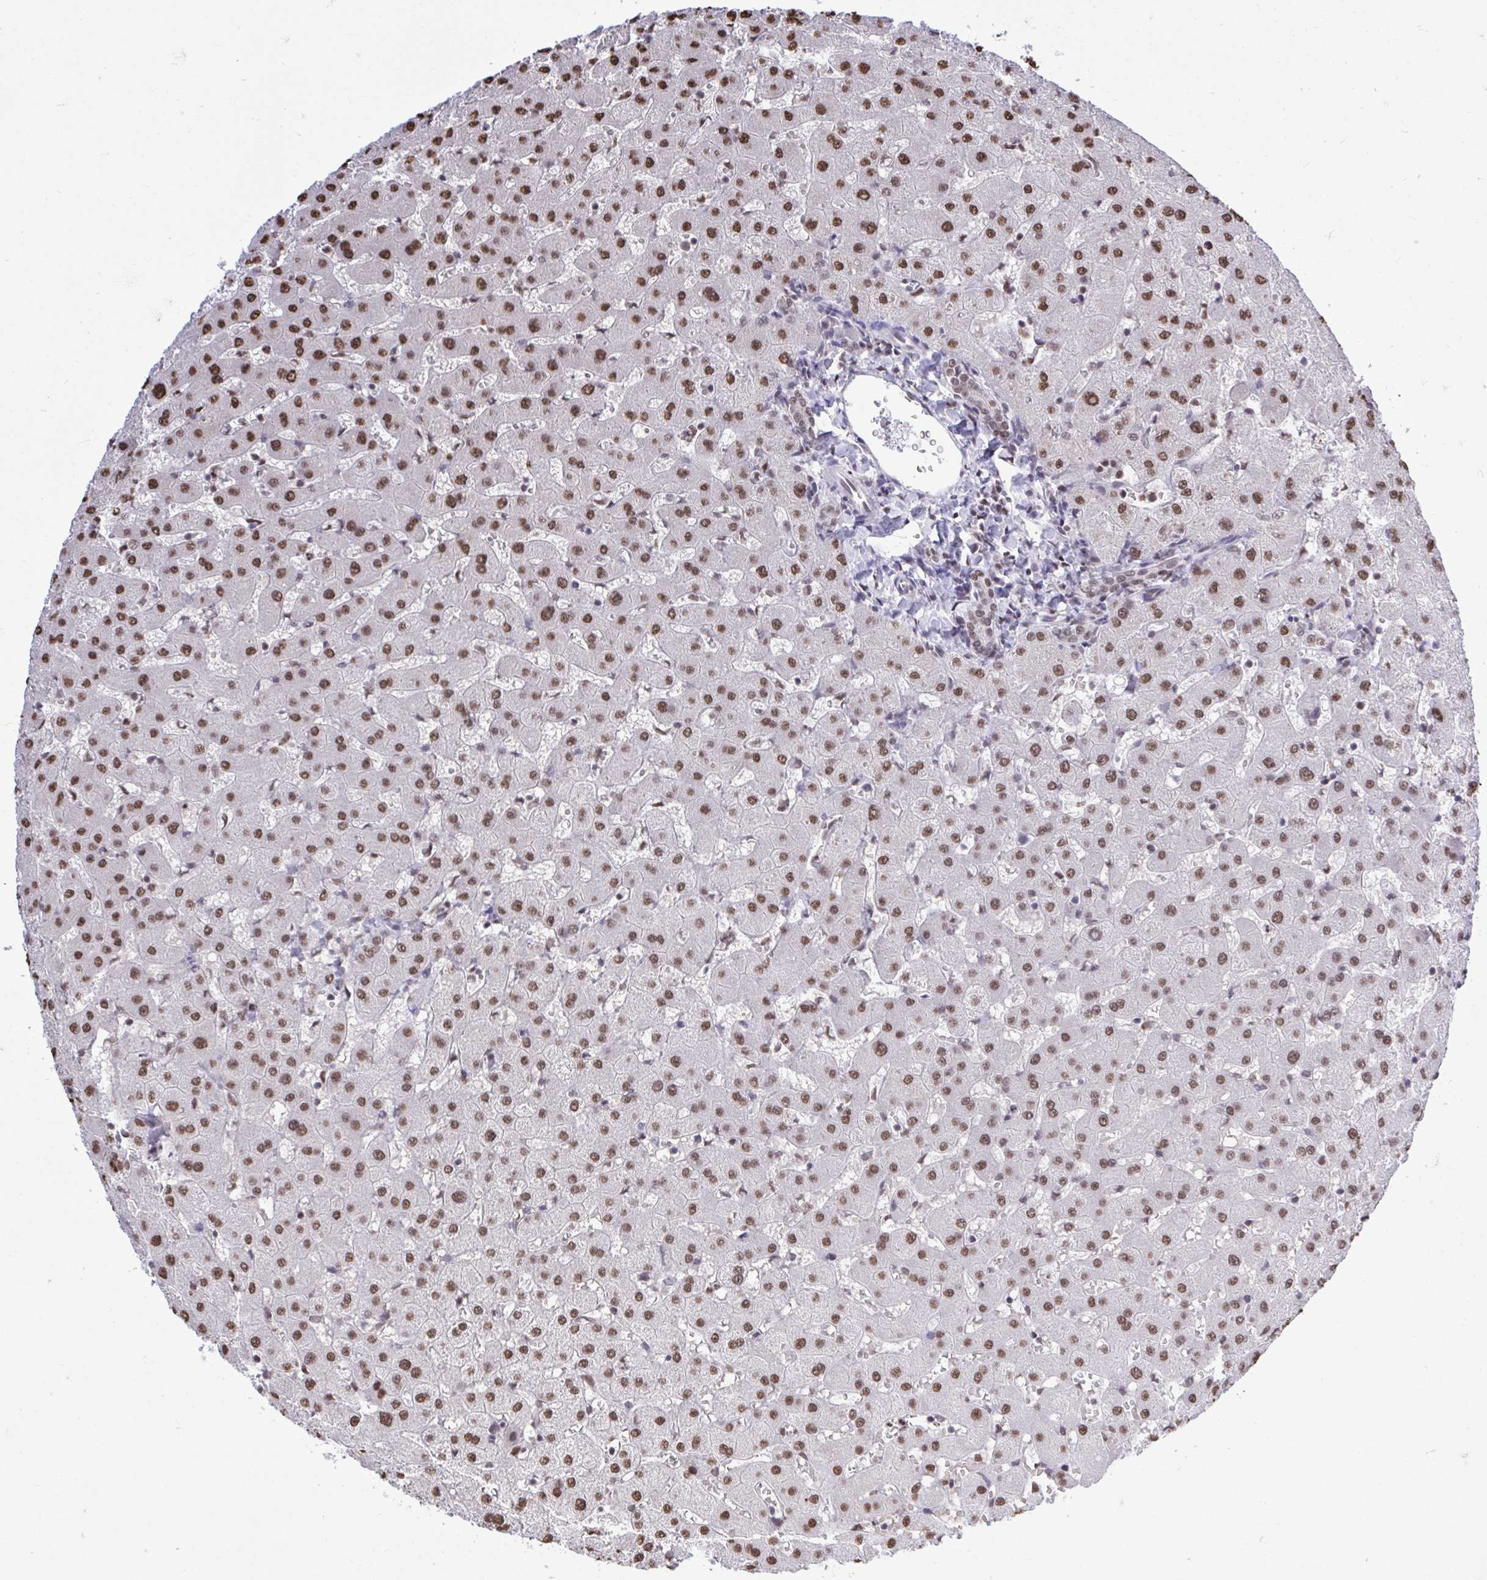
{"staining": {"intensity": "moderate", "quantity": ">75%", "location": "nuclear"}, "tissue": "liver", "cell_type": "Cholangiocytes", "image_type": "normal", "snomed": [{"axis": "morphology", "description": "Normal tissue, NOS"}, {"axis": "topography", "description": "Liver"}], "caption": "A medium amount of moderate nuclear staining is seen in approximately >75% of cholangiocytes in benign liver. The staining was performed using DAB to visualize the protein expression in brown, while the nuclei were stained in blue with hematoxylin (Magnification: 20x).", "gene": "HNRNPDL", "patient": {"sex": "female", "age": 63}}